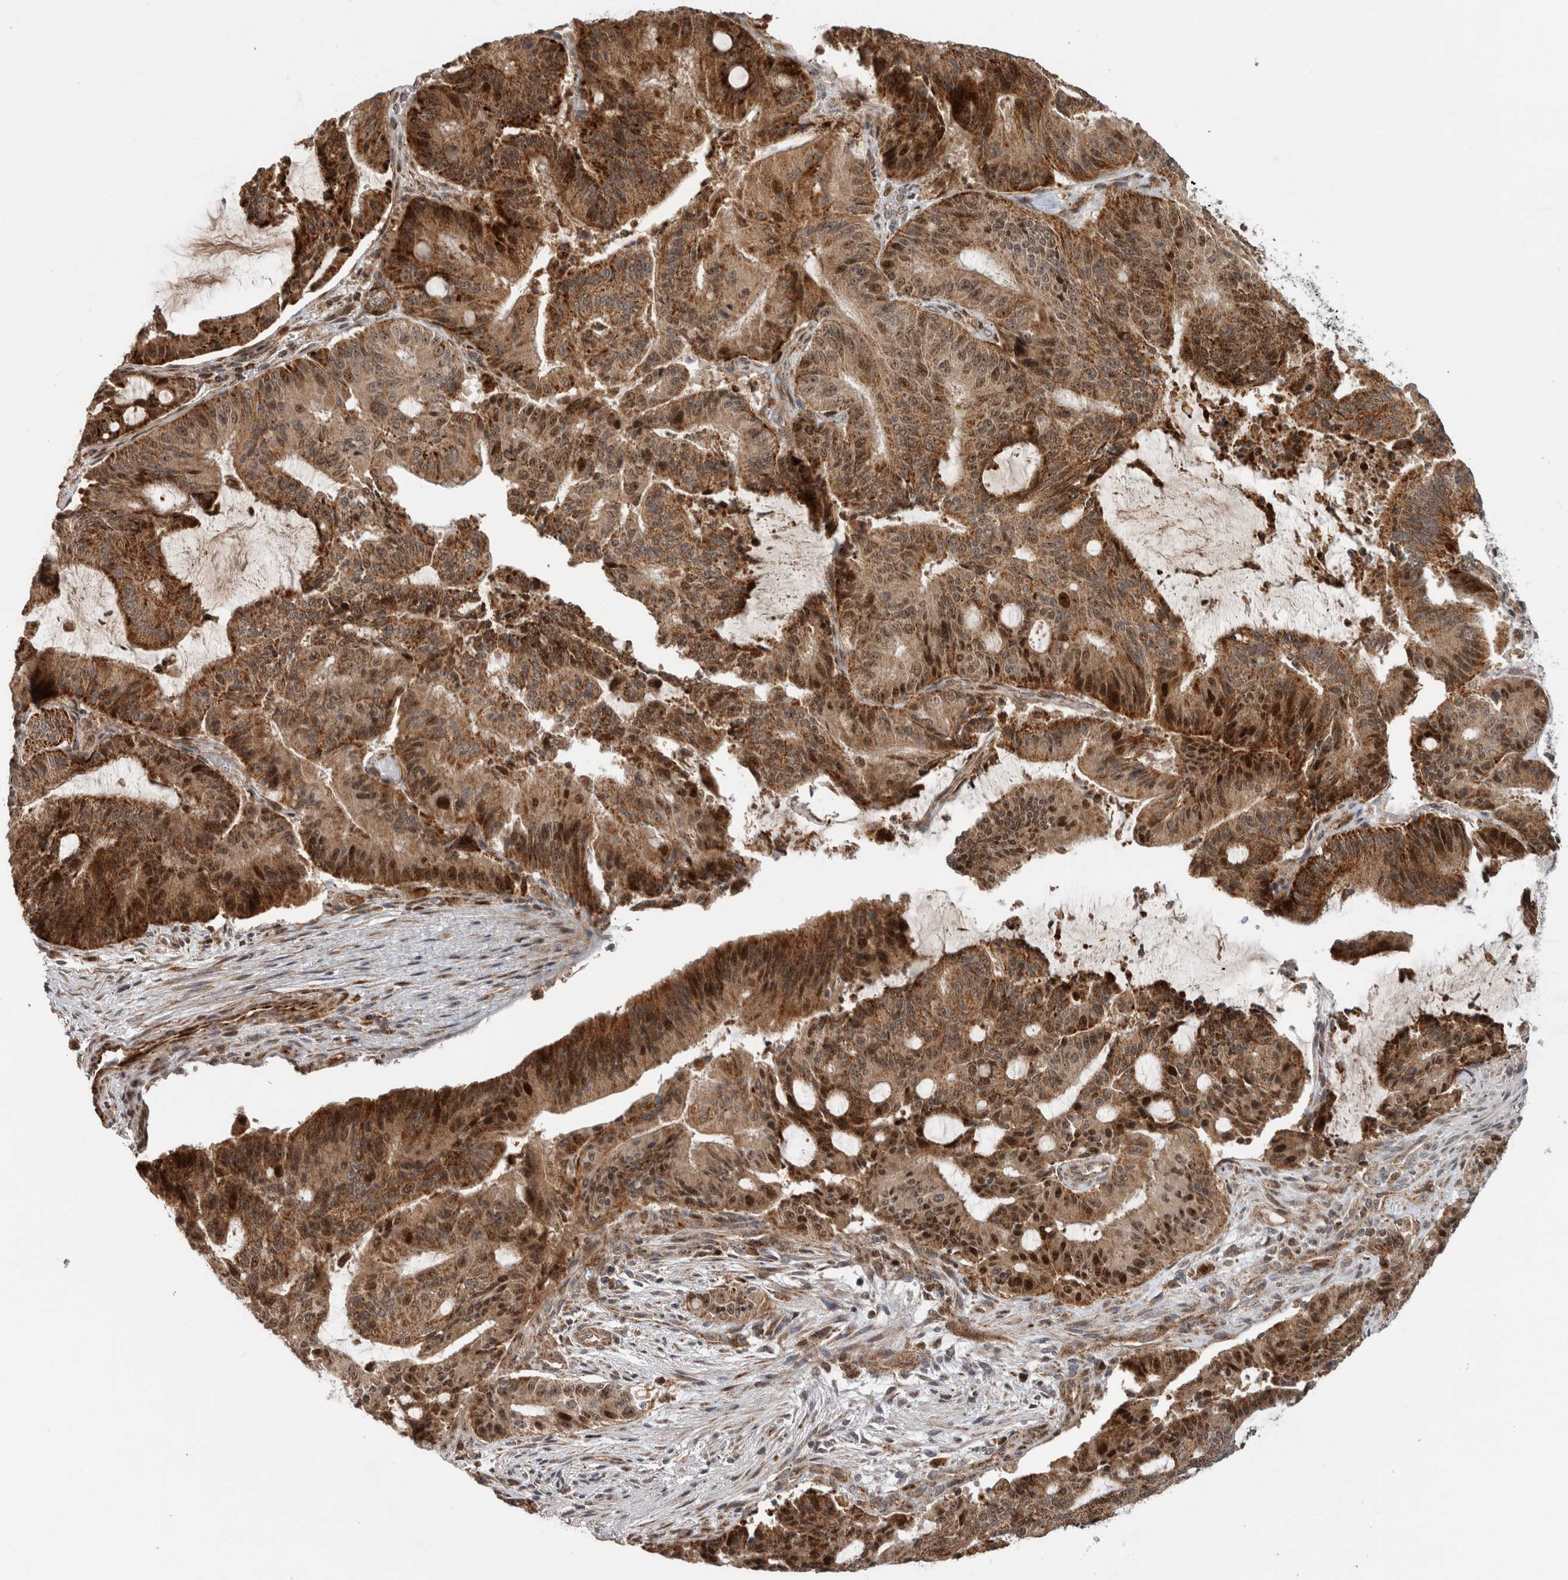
{"staining": {"intensity": "strong", "quantity": ">75%", "location": "cytoplasmic/membranous,nuclear"}, "tissue": "liver cancer", "cell_type": "Tumor cells", "image_type": "cancer", "snomed": [{"axis": "morphology", "description": "Normal tissue, NOS"}, {"axis": "morphology", "description": "Cholangiocarcinoma"}, {"axis": "topography", "description": "Liver"}, {"axis": "topography", "description": "Peripheral nerve tissue"}], "caption": "Tumor cells demonstrate high levels of strong cytoplasmic/membranous and nuclear expression in approximately >75% of cells in cholangiocarcinoma (liver).", "gene": "INSRR", "patient": {"sex": "female", "age": 73}}